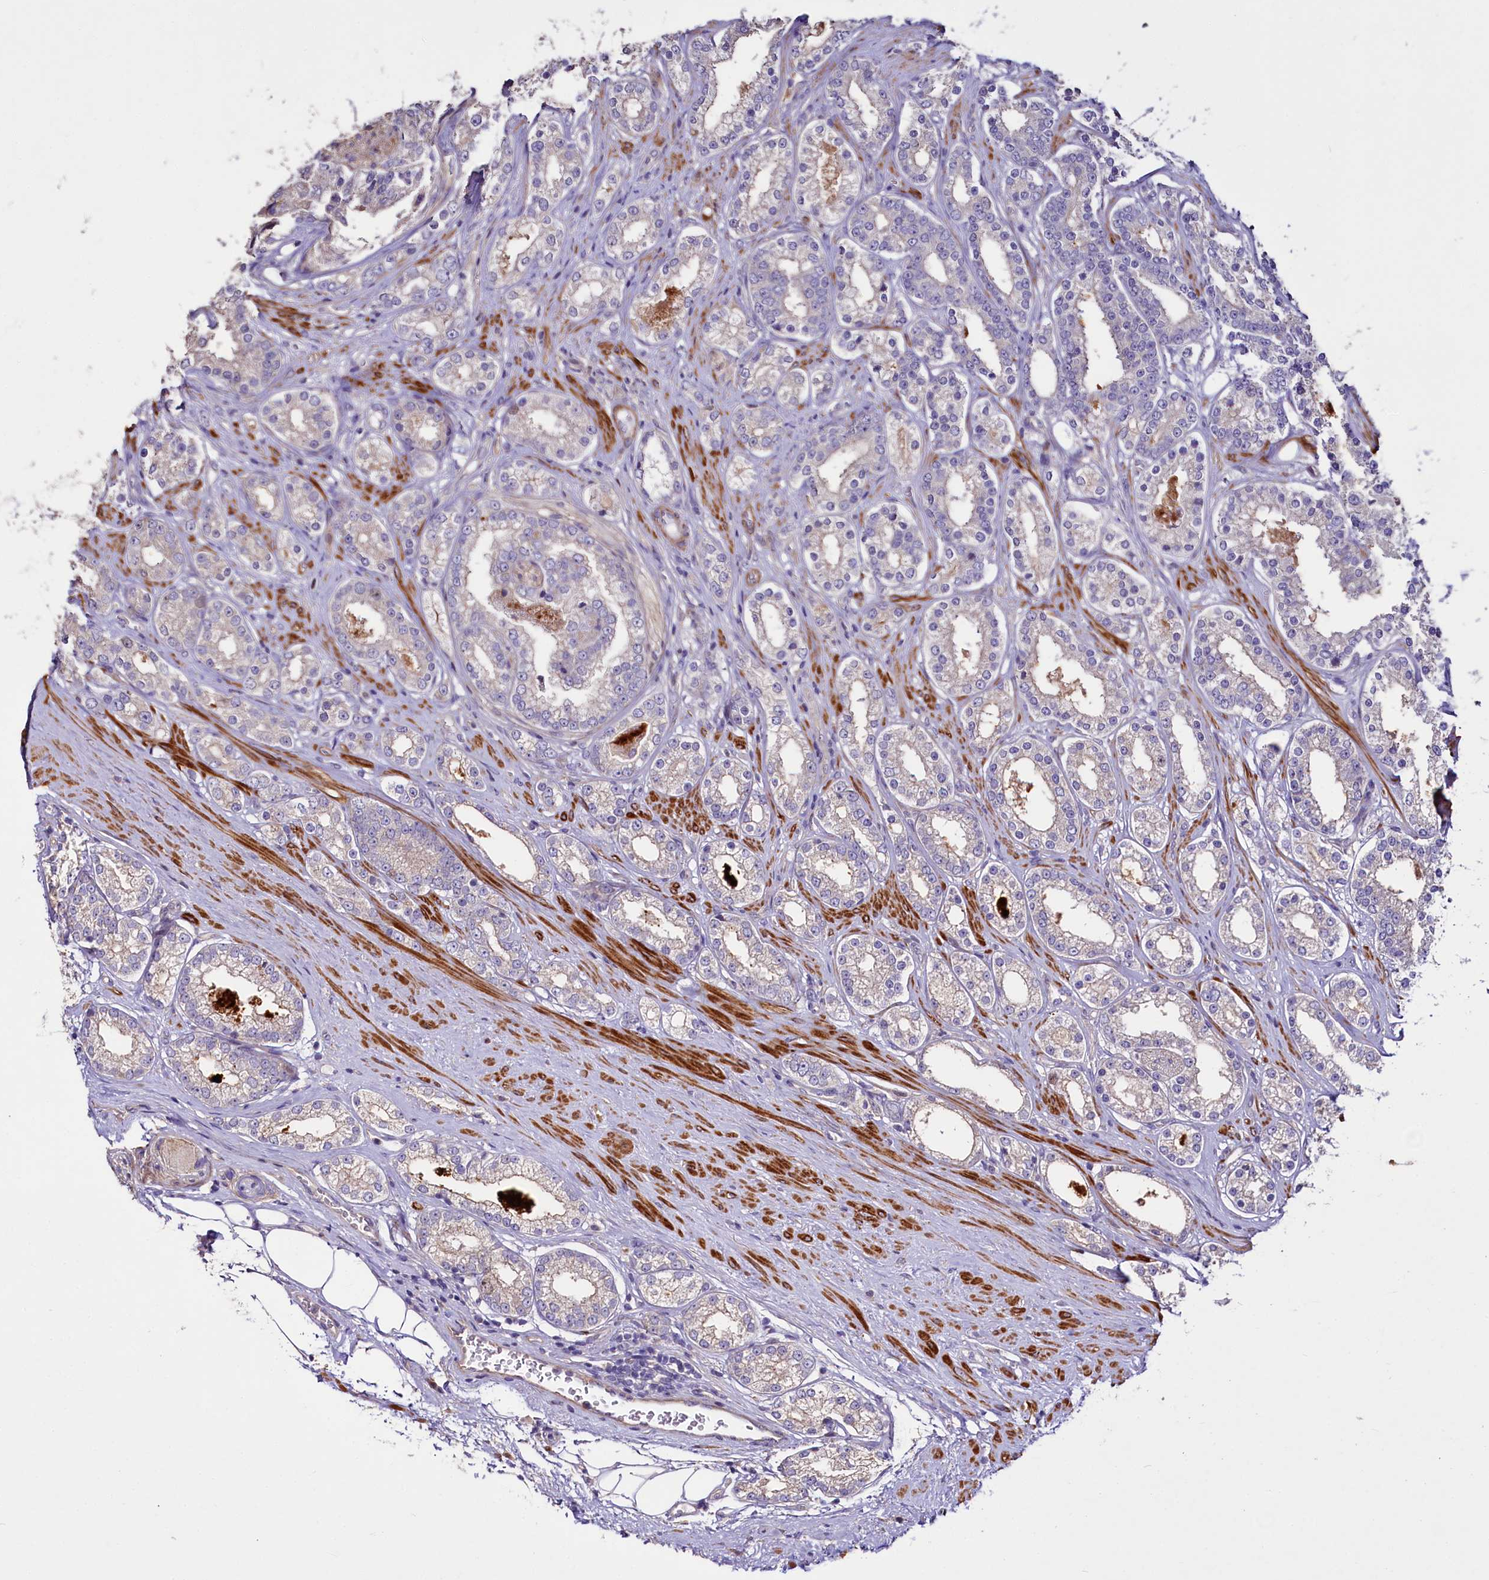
{"staining": {"intensity": "negative", "quantity": "none", "location": "none"}, "tissue": "prostate cancer", "cell_type": "Tumor cells", "image_type": "cancer", "snomed": [{"axis": "morphology", "description": "Normal tissue, NOS"}, {"axis": "morphology", "description": "Adenocarcinoma, High grade"}, {"axis": "topography", "description": "Prostate"}], "caption": "Human prostate cancer stained for a protein using immunohistochemistry (IHC) shows no positivity in tumor cells.", "gene": "WNT8A", "patient": {"sex": "male", "age": 83}}